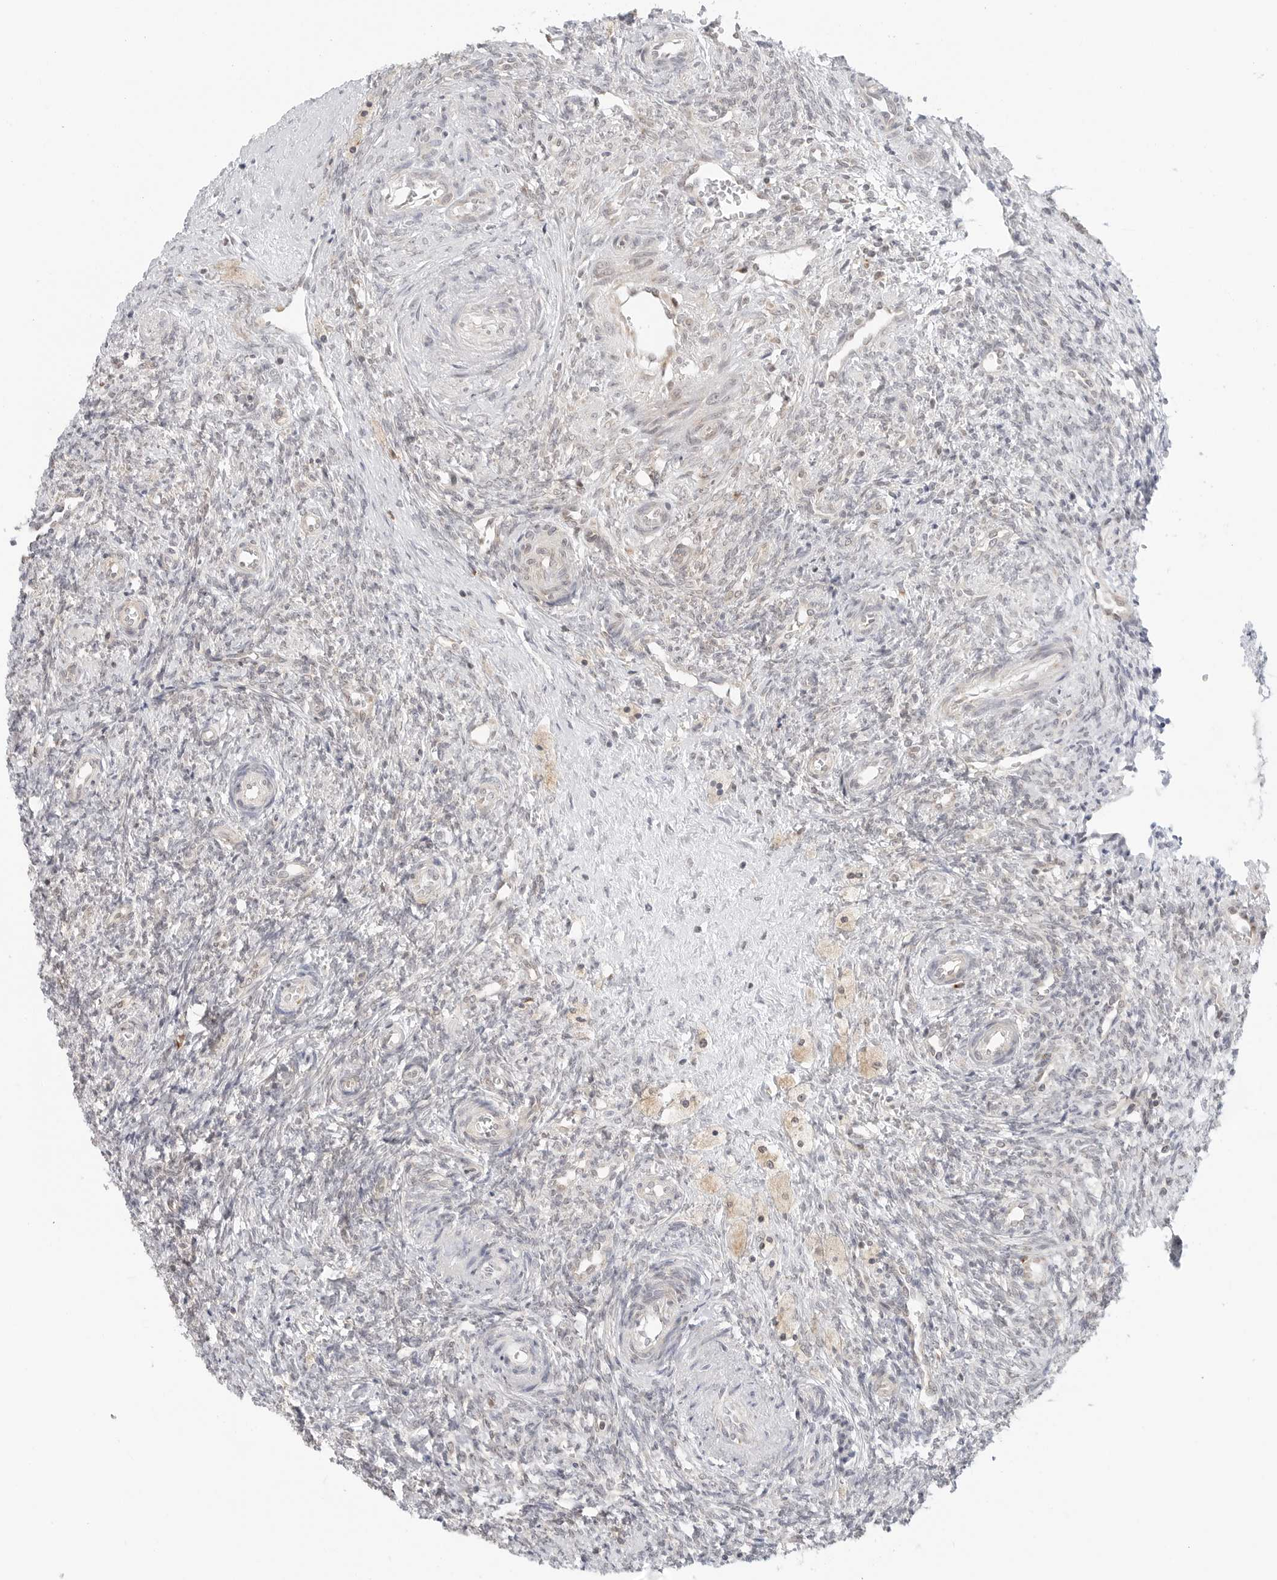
{"staining": {"intensity": "negative", "quantity": "none", "location": "none"}, "tissue": "ovary", "cell_type": "Ovarian stroma cells", "image_type": "normal", "snomed": [{"axis": "morphology", "description": "Normal tissue, NOS"}, {"axis": "topography", "description": "Ovary"}], "caption": "Immunohistochemistry histopathology image of unremarkable human ovary stained for a protein (brown), which shows no staining in ovarian stroma cells. (DAB immunohistochemistry, high magnification).", "gene": "POLR3GL", "patient": {"sex": "female", "age": 41}}